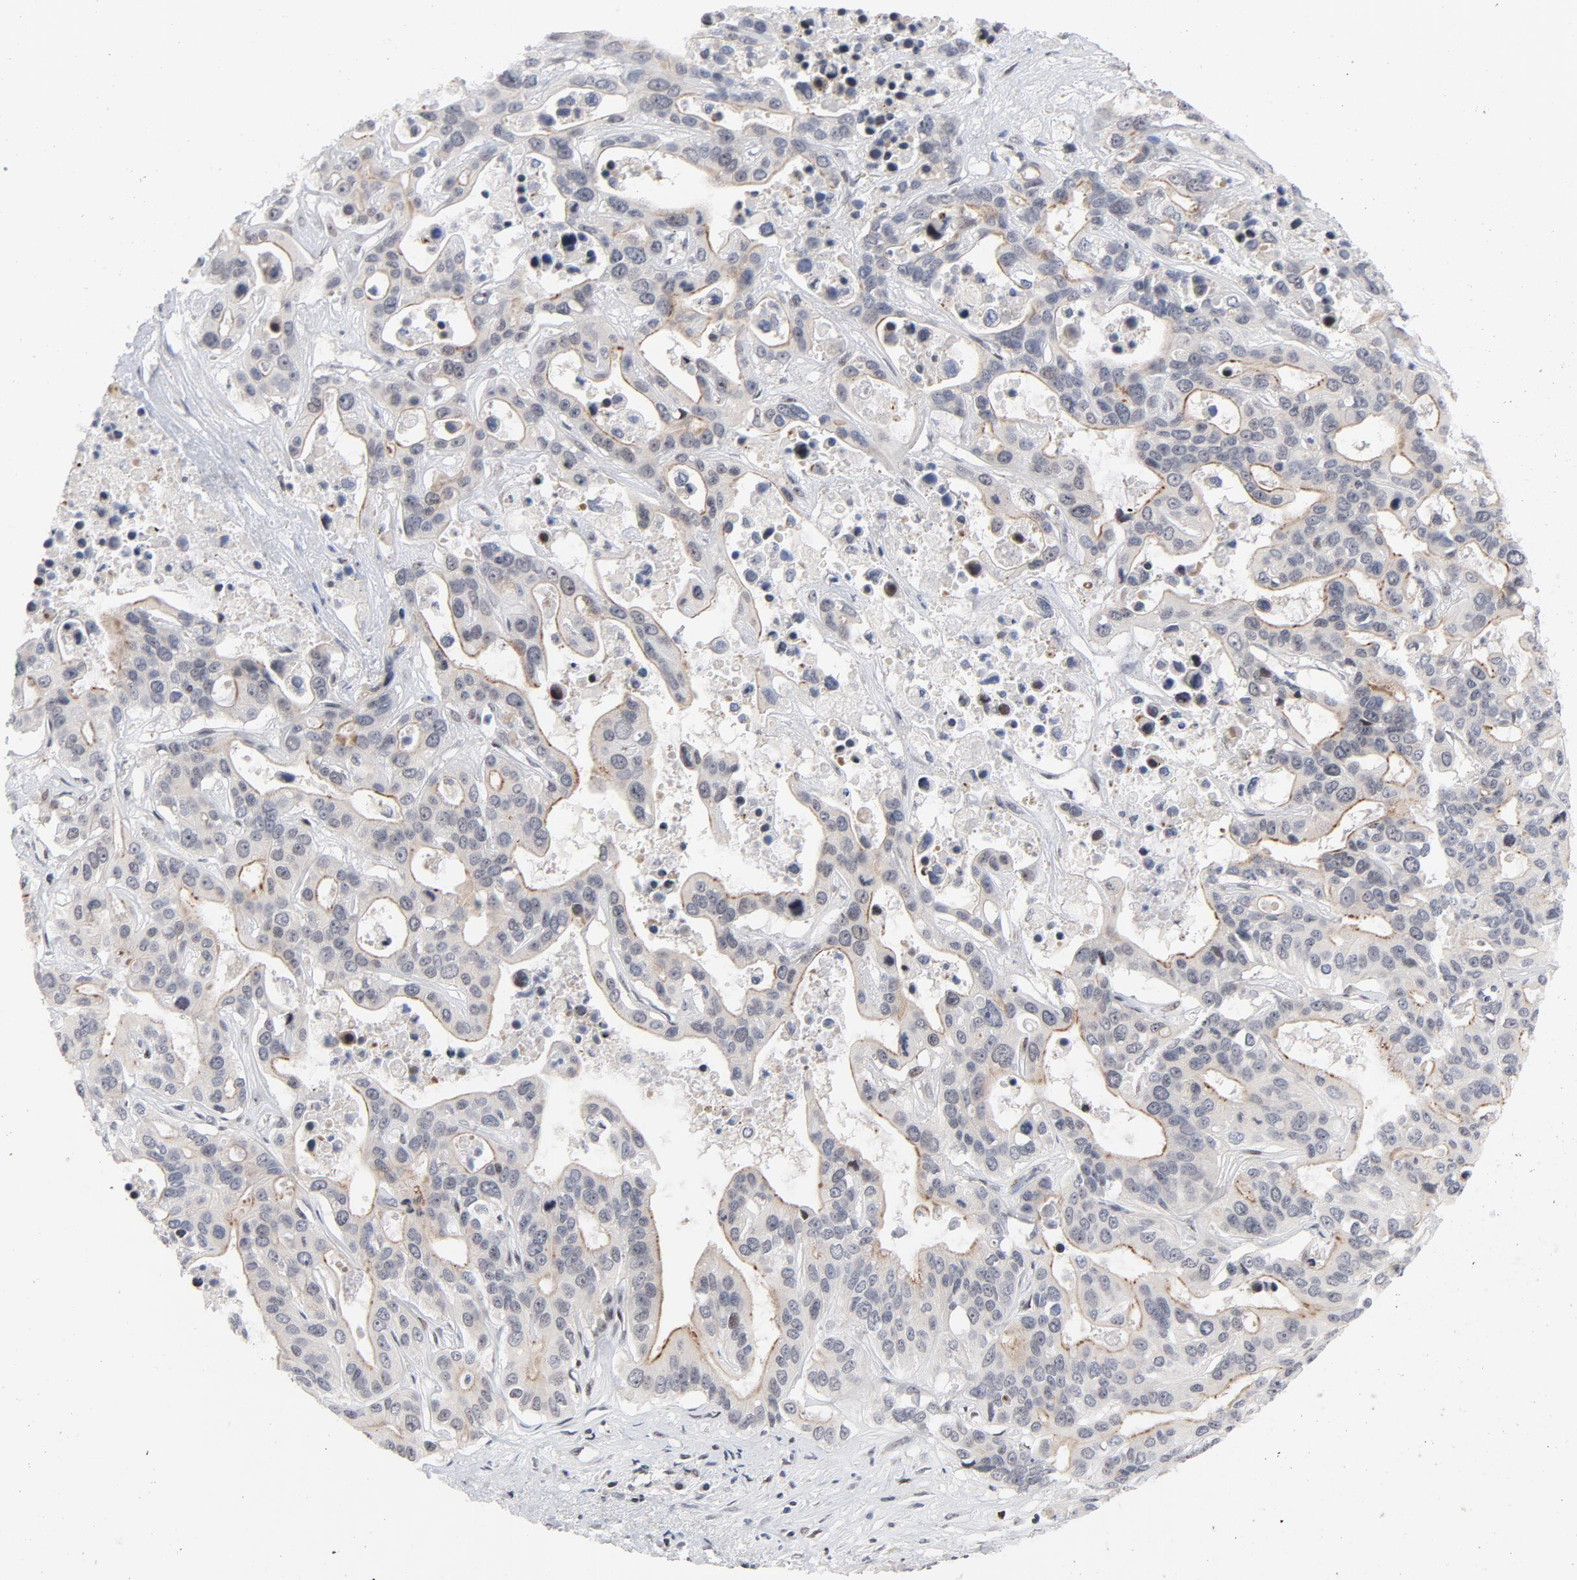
{"staining": {"intensity": "weak", "quantity": "<25%", "location": "cytoplasmic/membranous"}, "tissue": "liver cancer", "cell_type": "Tumor cells", "image_type": "cancer", "snomed": [{"axis": "morphology", "description": "Cholangiocarcinoma"}, {"axis": "topography", "description": "Liver"}], "caption": "The immunohistochemistry (IHC) image has no significant staining in tumor cells of cholangiocarcinoma (liver) tissue.", "gene": "NFIC", "patient": {"sex": "female", "age": 65}}